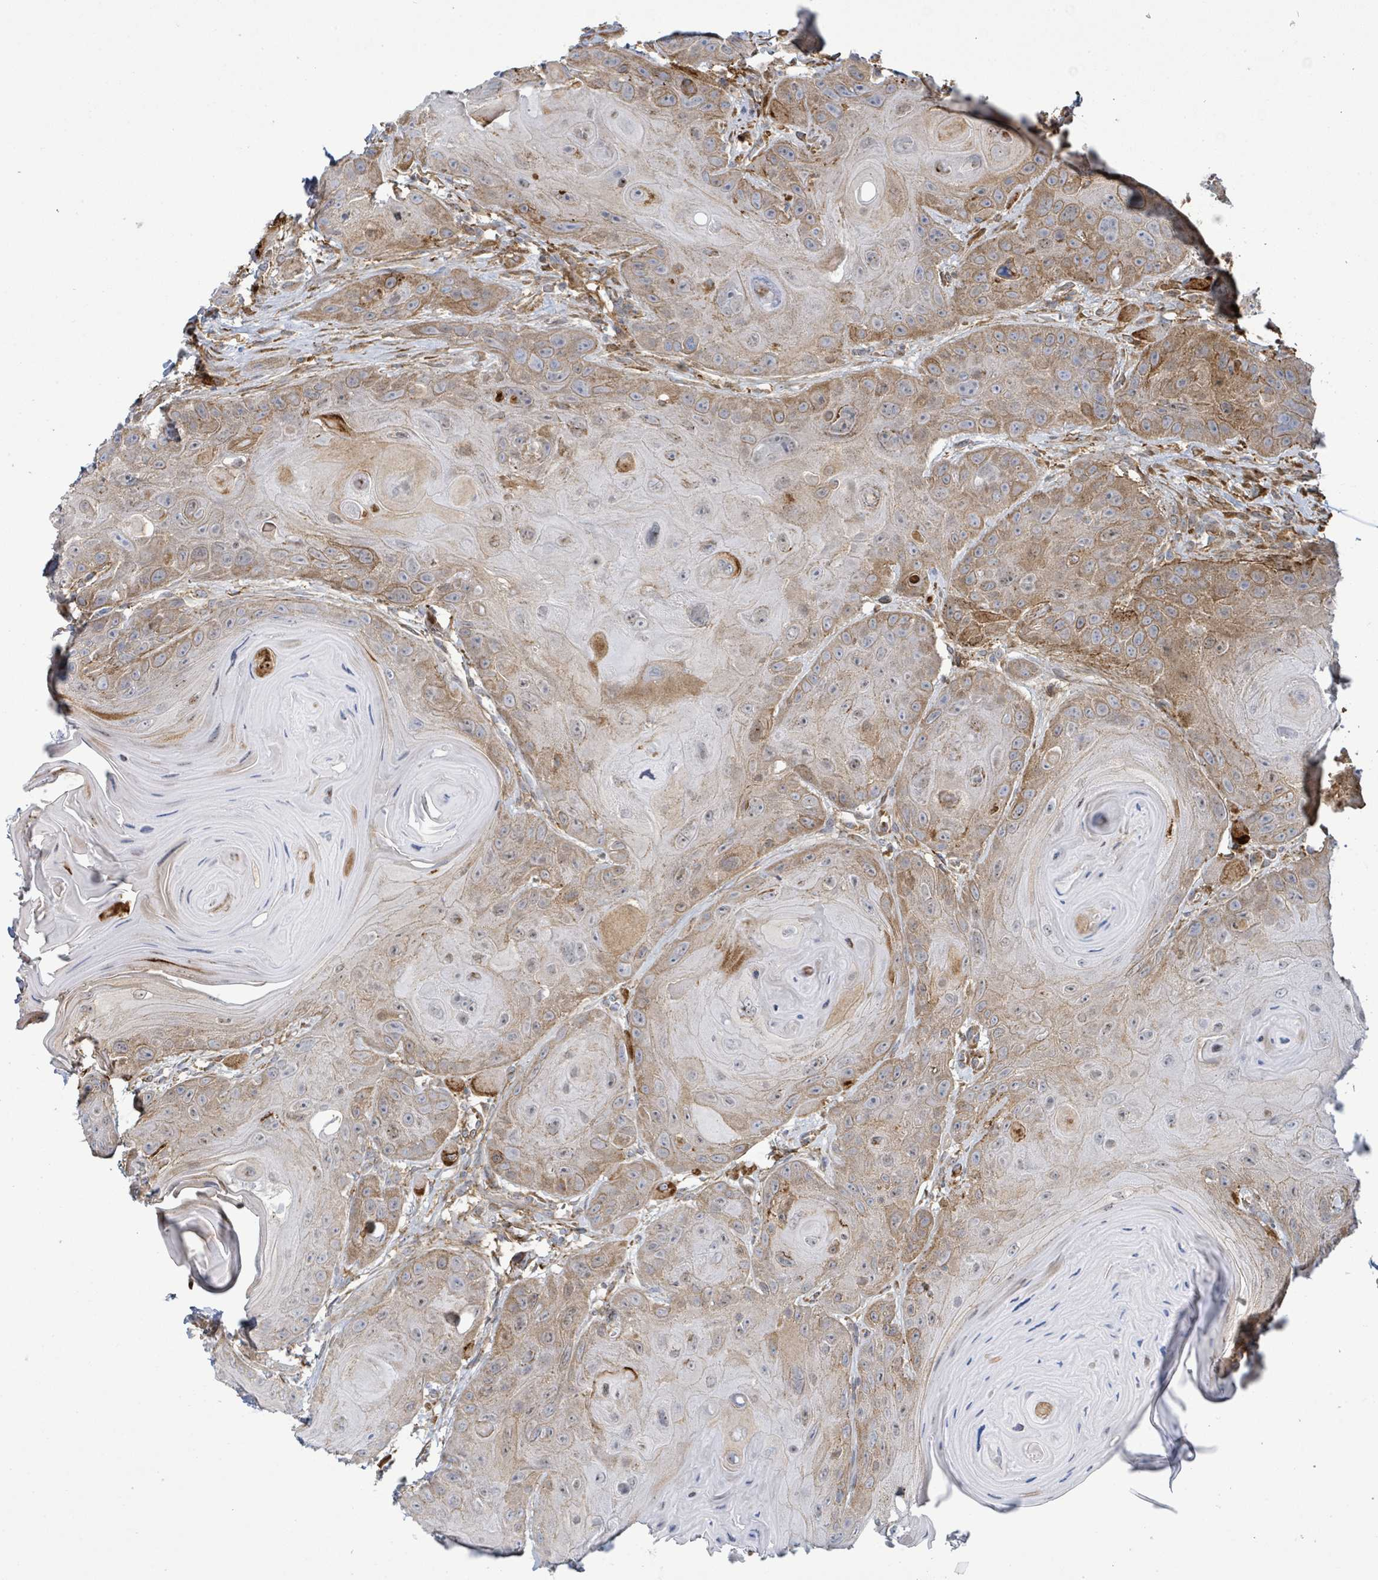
{"staining": {"intensity": "moderate", "quantity": "25%-75%", "location": "cytoplasmic/membranous"}, "tissue": "head and neck cancer", "cell_type": "Tumor cells", "image_type": "cancer", "snomed": [{"axis": "morphology", "description": "Squamous cell carcinoma, NOS"}, {"axis": "topography", "description": "Head-Neck"}], "caption": "A medium amount of moderate cytoplasmic/membranous positivity is present in about 25%-75% of tumor cells in head and neck cancer tissue.", "gene": "EGFL7", "patient": {"sex": "female", "age": 59}}